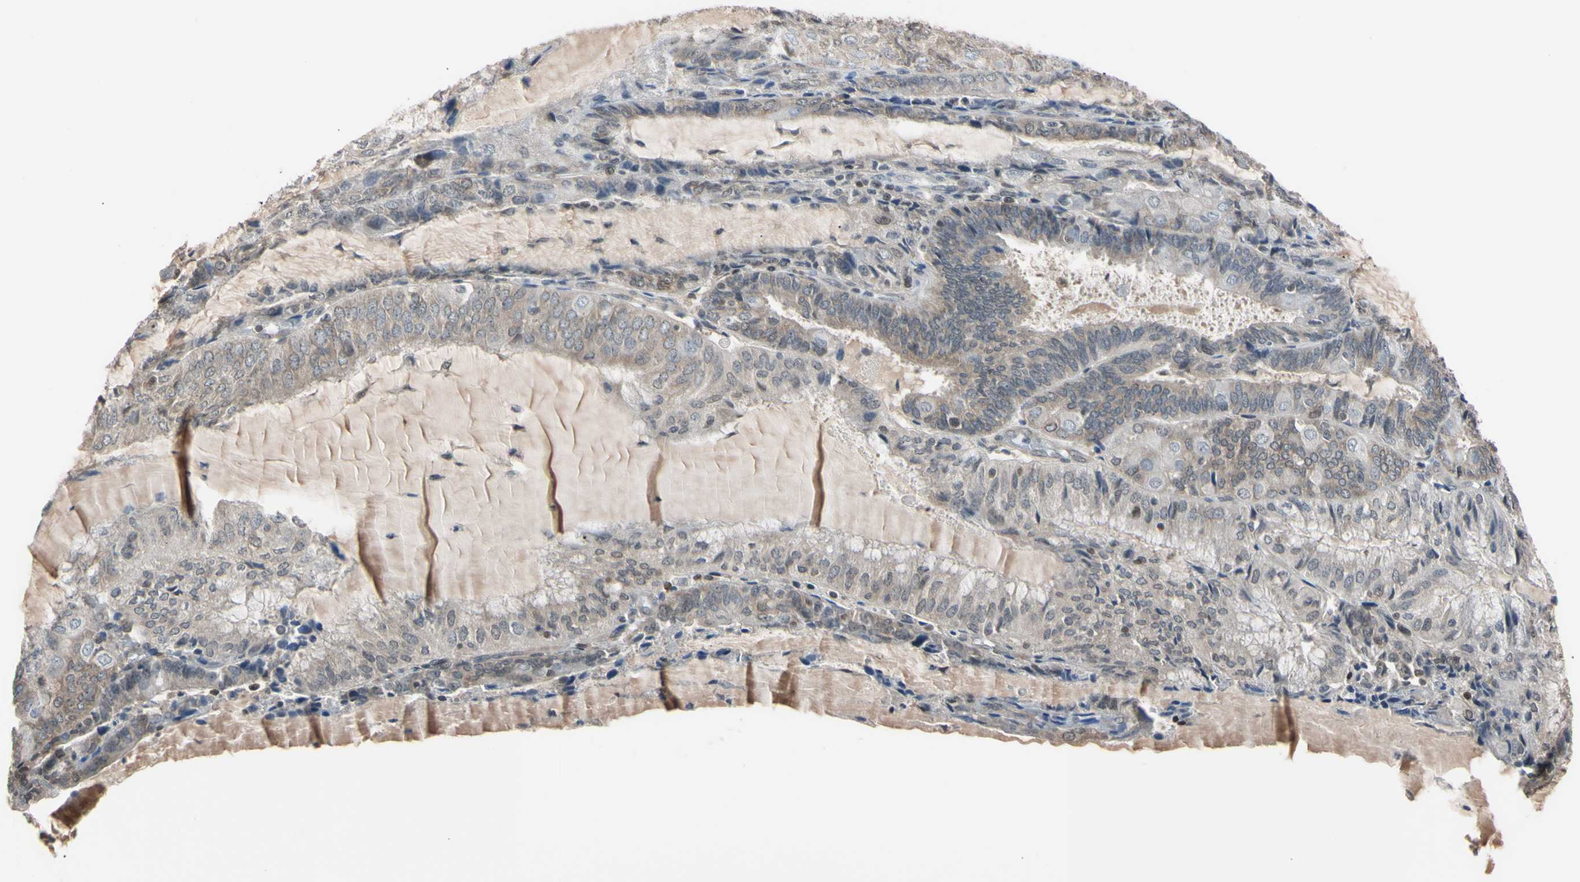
{"staining": {"intensity": "weak", "quantity": "25%-75%", "location": "cytoplasmic/membranous"}, "tissue": "endometrial cancer", "cell_type": "Tumor cells", "image_type": "cancer", "snomed": [{"axis": "morphology", "description": "Adenocarcinoma, NOS"}, {"axis": "topography", "description": "Endometrium"}], "caption": "Protein staining of endometrial cancer (adenocarcinoma) tissue shows weak cytoplasmic/membranous positivity in approximately 25%-75% of tumor cells. The staining is performed using DAB brown chromogen to label protein expression. The nuclei are counter-stained blue using hematoxylin.", "gene": "UBE2I", "patient": {"sex": "female", "age": 81}}